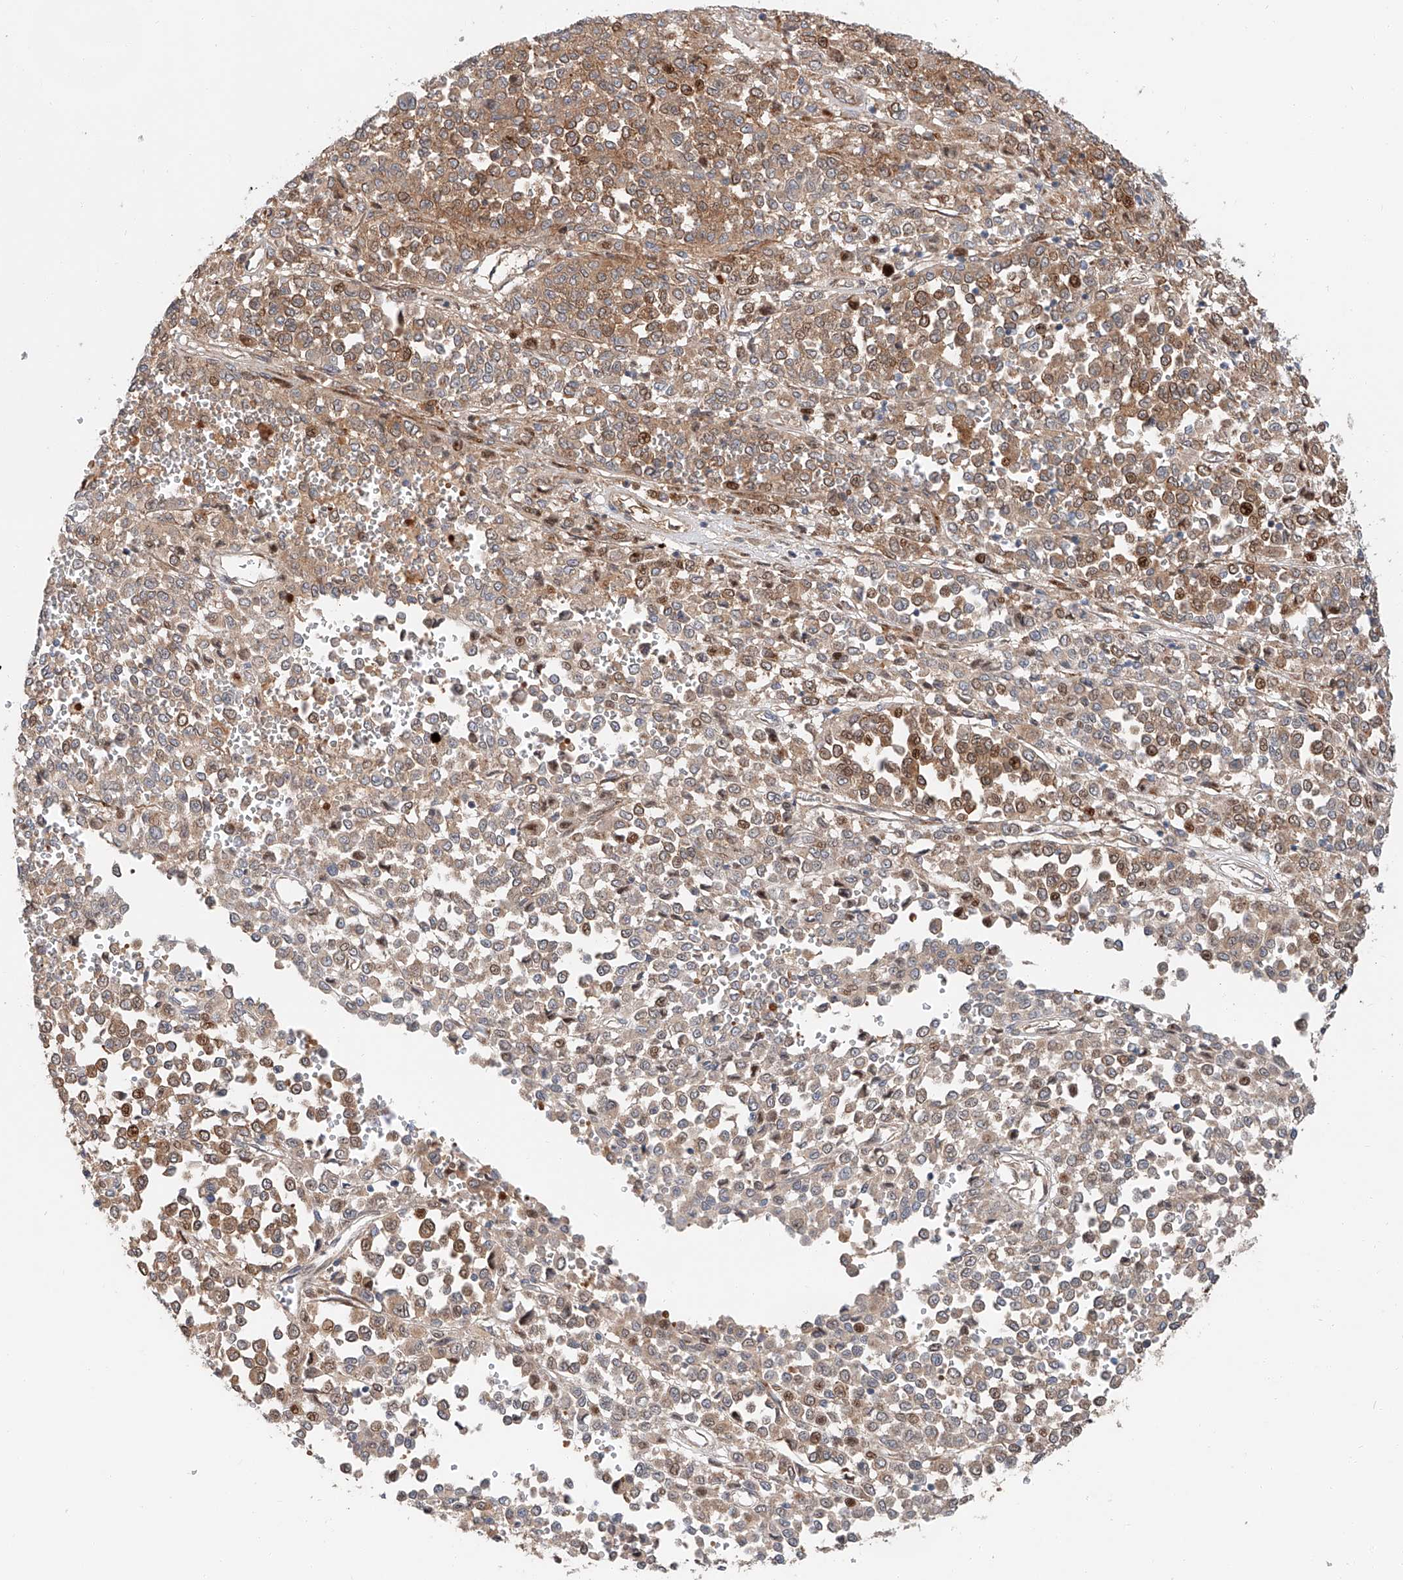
{"staining": {"intensity": "moderate", "quantity": "25%-75%", "location": "cytoplasmic/membranous,nuclear"}, "tissue": "melanoma", "cell_type": "Tumor cells", "image_type": "cancer", "snomed": [{"axis": "morphology", "description": "Malignant melanoma, Metastatic site"}, {"axis": "topography", "description": "Pancreas"}], "caption": "This histopathology image displays immunohistochemistry staining of melanoma, with medium moderate cytoplasmic/membranous and nuclear positivity in about 25%-75% of tumor cells.", "gene": "USF3", "patient": {"sex": "female", "age": 30}}